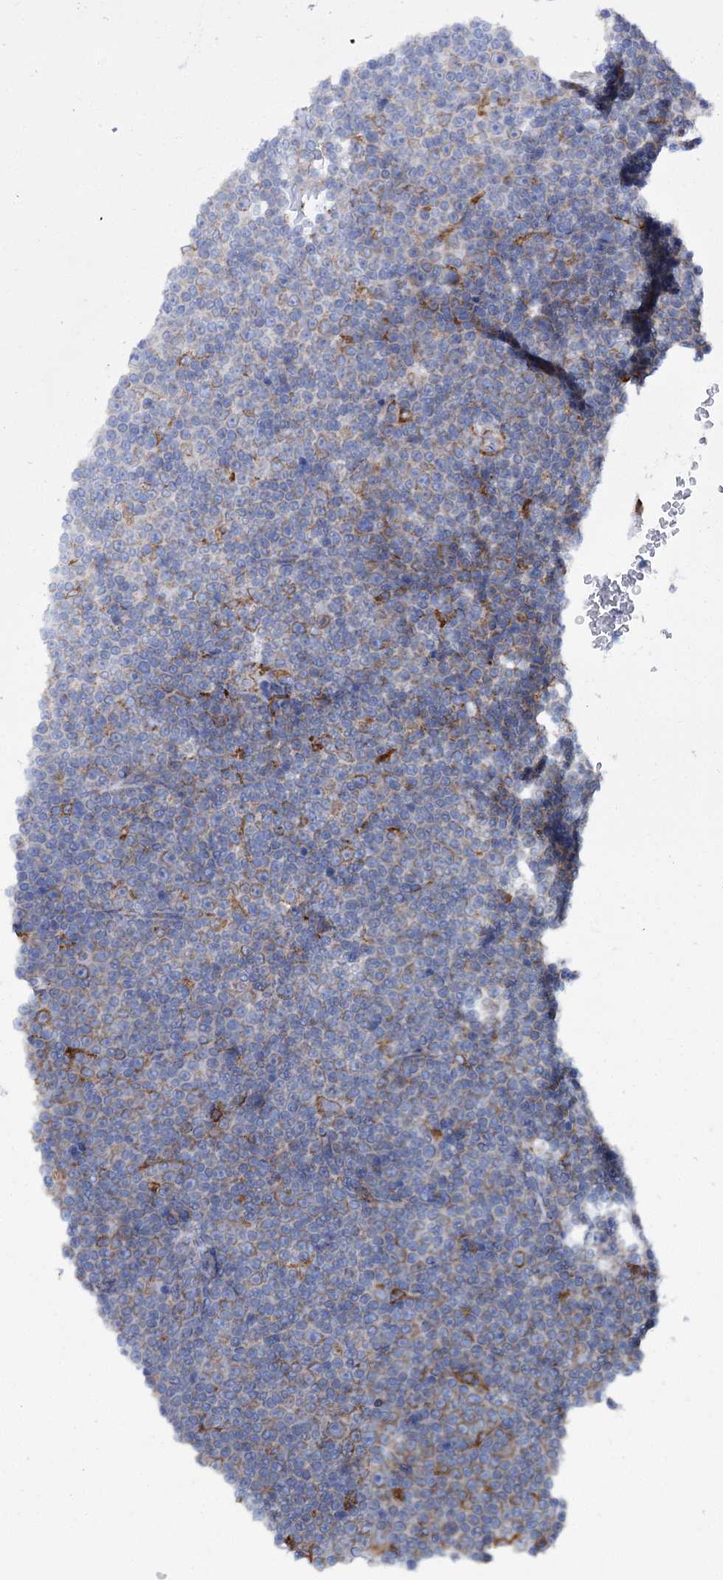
{"staining": {"intensity": "negative", "quantity": "none", "location": "none"}, "tissue": "lymphoma", "cell_type": "Tumor cells", "image_type": "cancer", "snomed": [{"axis": "morphology", "description": "Malignant lymphoma, non-Hodgkin's type, Low grade"}, {"axis": "topography", "description": "Lymph node"}], "caption": "The immunohistochemistry photomicrograph has no significant positivity in tumor cells of low-grade malignant lymphoma, non-Hodgkin's type tissue. (Brightfield microscopy of DAB immunohistochemistry (IHC) at high magnification).", "gene": "SHE", "patient": {"sex": "female", "age": 67}}